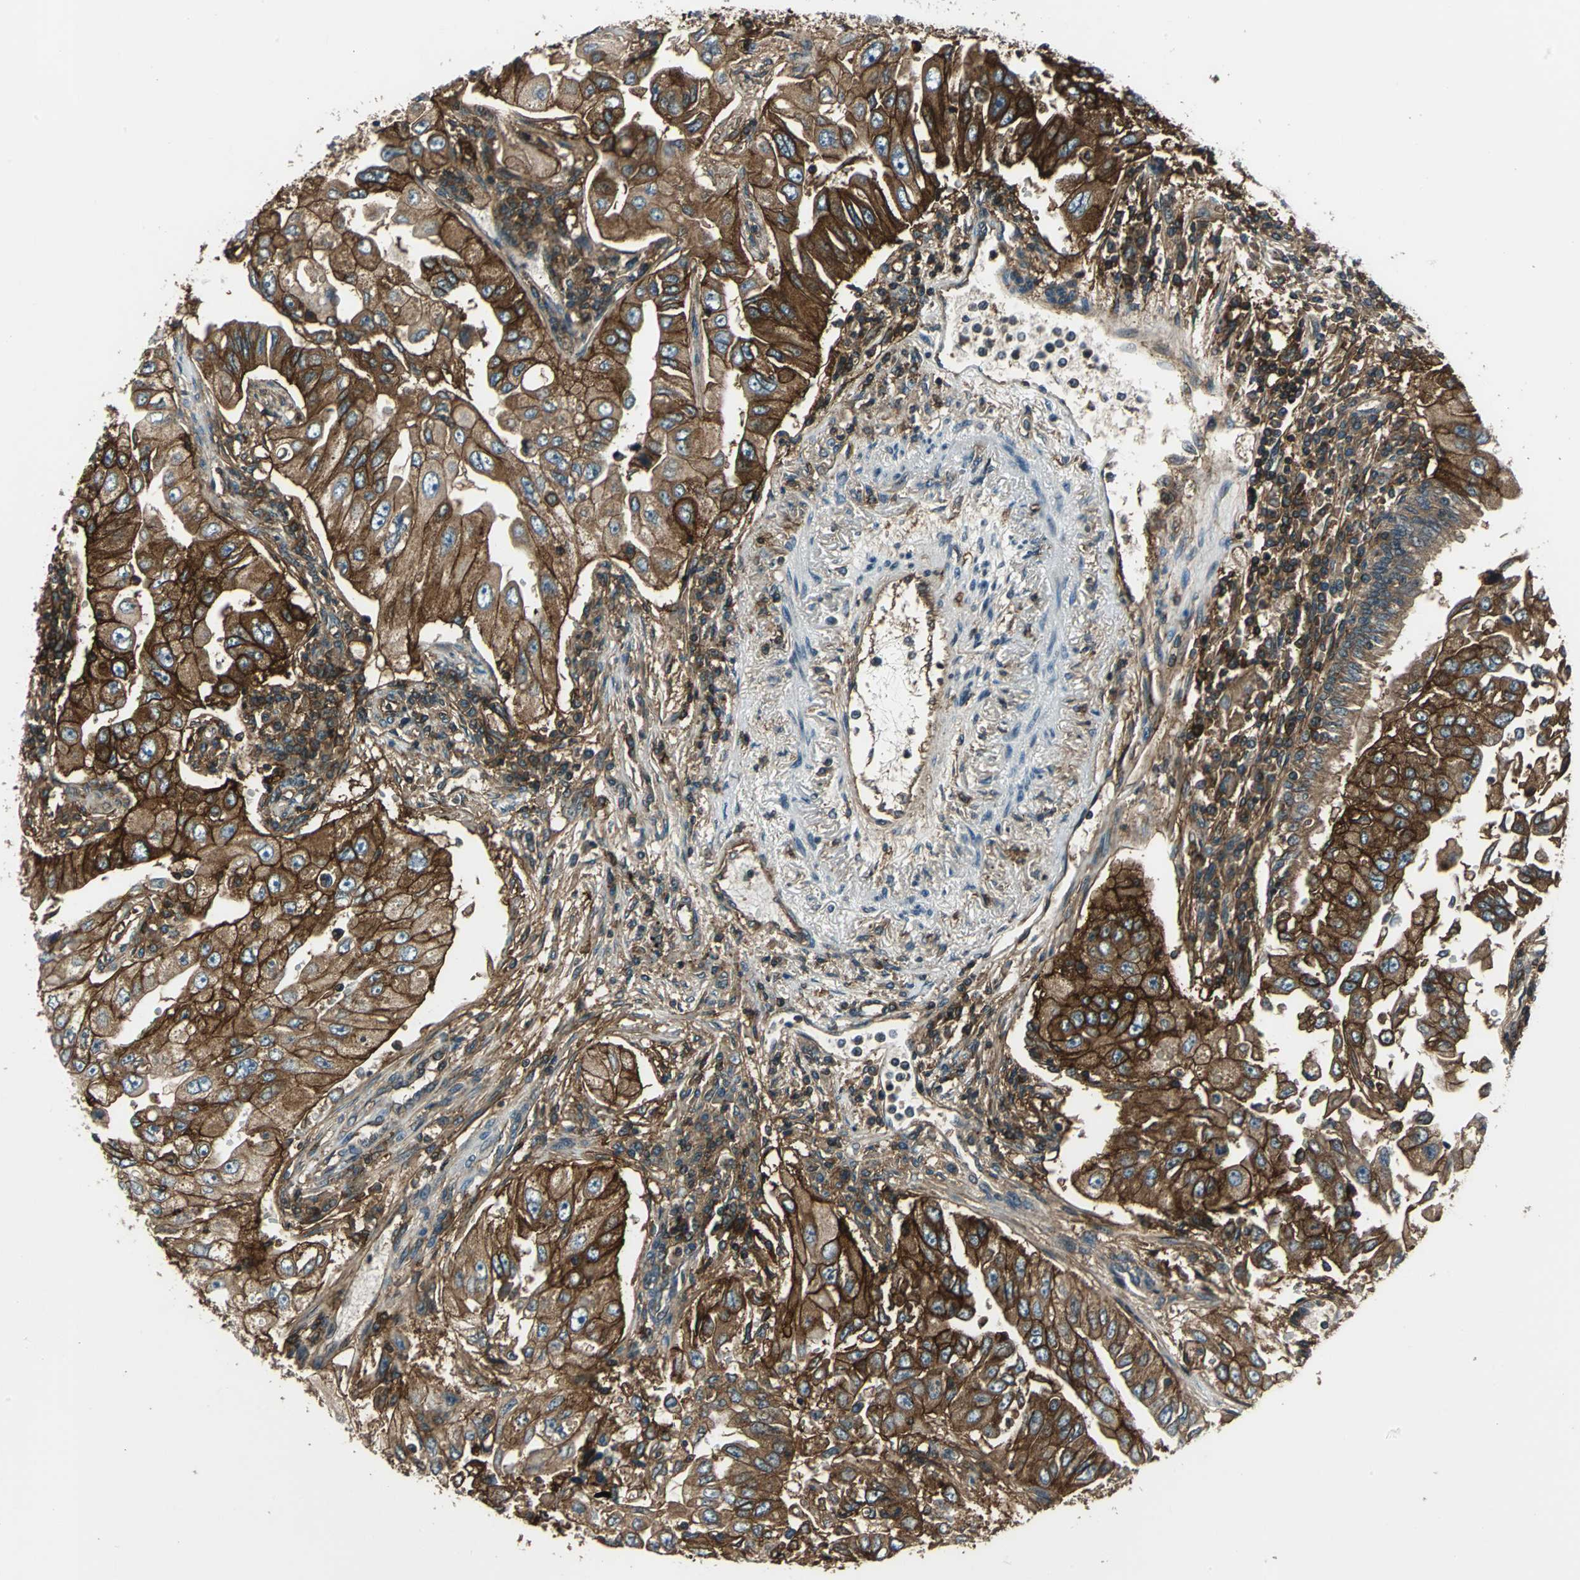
{"staining": {"intensity": "strong", "quantity": ">75%", "location": "cytoplasmic/membranous"}, "tissue": "lung cancer", "cell_type": "Tumor cells", "image_type": "cancer", "snomed": [{"axis": "morphology", "description": "Adenocarcinoma, NOS"}, {"axis": "topography", "description": "Lung"}], "caption": "Immunohistochemistry (IHC) staining of lung adenocarcinoma, which displays high levels of strong cytoplasmic/membranous positivity in approximately >75% of tumor cells indicating strong cytoplasmic/membranous protein positivity. The staining was performed using DAB (3,3'-diaminobenzidine) (brown) for protein detection and nuclei were counterstained in hematoxylin (blue).", "gene": "NR2C2", "patient": {"sex": "male", "age": 84}}